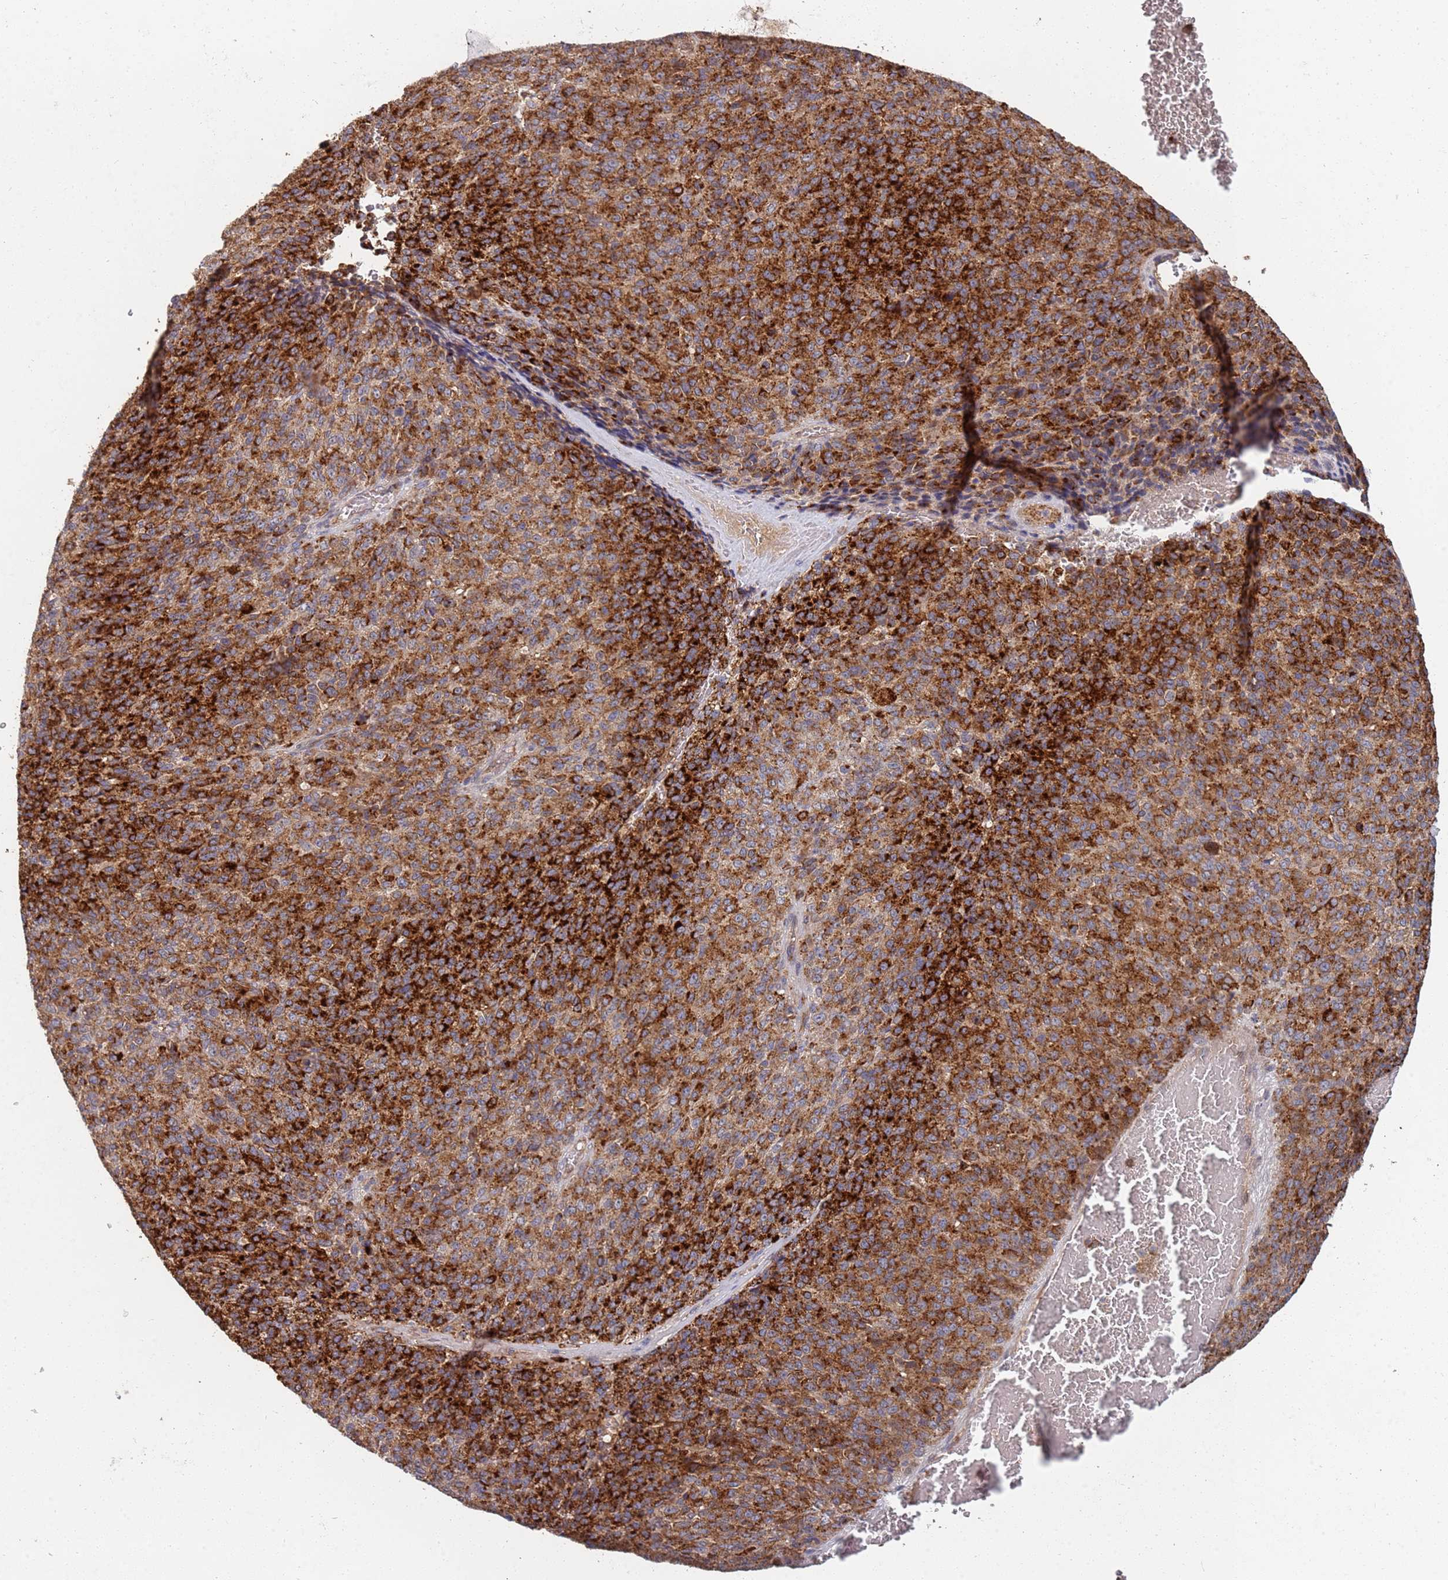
{"staining": {"intensity": "strong", "quantity": ">75%", "location": "cytoplasmic/membranous"}, "tissue": "melanoma", "cell_type": "Tumor cells", "image_type": "cancer", "snomed": [{"axis": "morphology", "description": "Malignant melanoma, Metastatic site"}, {"axis": "topography", "description": "Brain"}], "caption": "Melanoma stained with a brown dye shows strong cytoplasmic/membranous positive positivity in about >75% of tumor cells.", "gene": "ABCB6", "patient": {"sex": "female", "age": 56}}